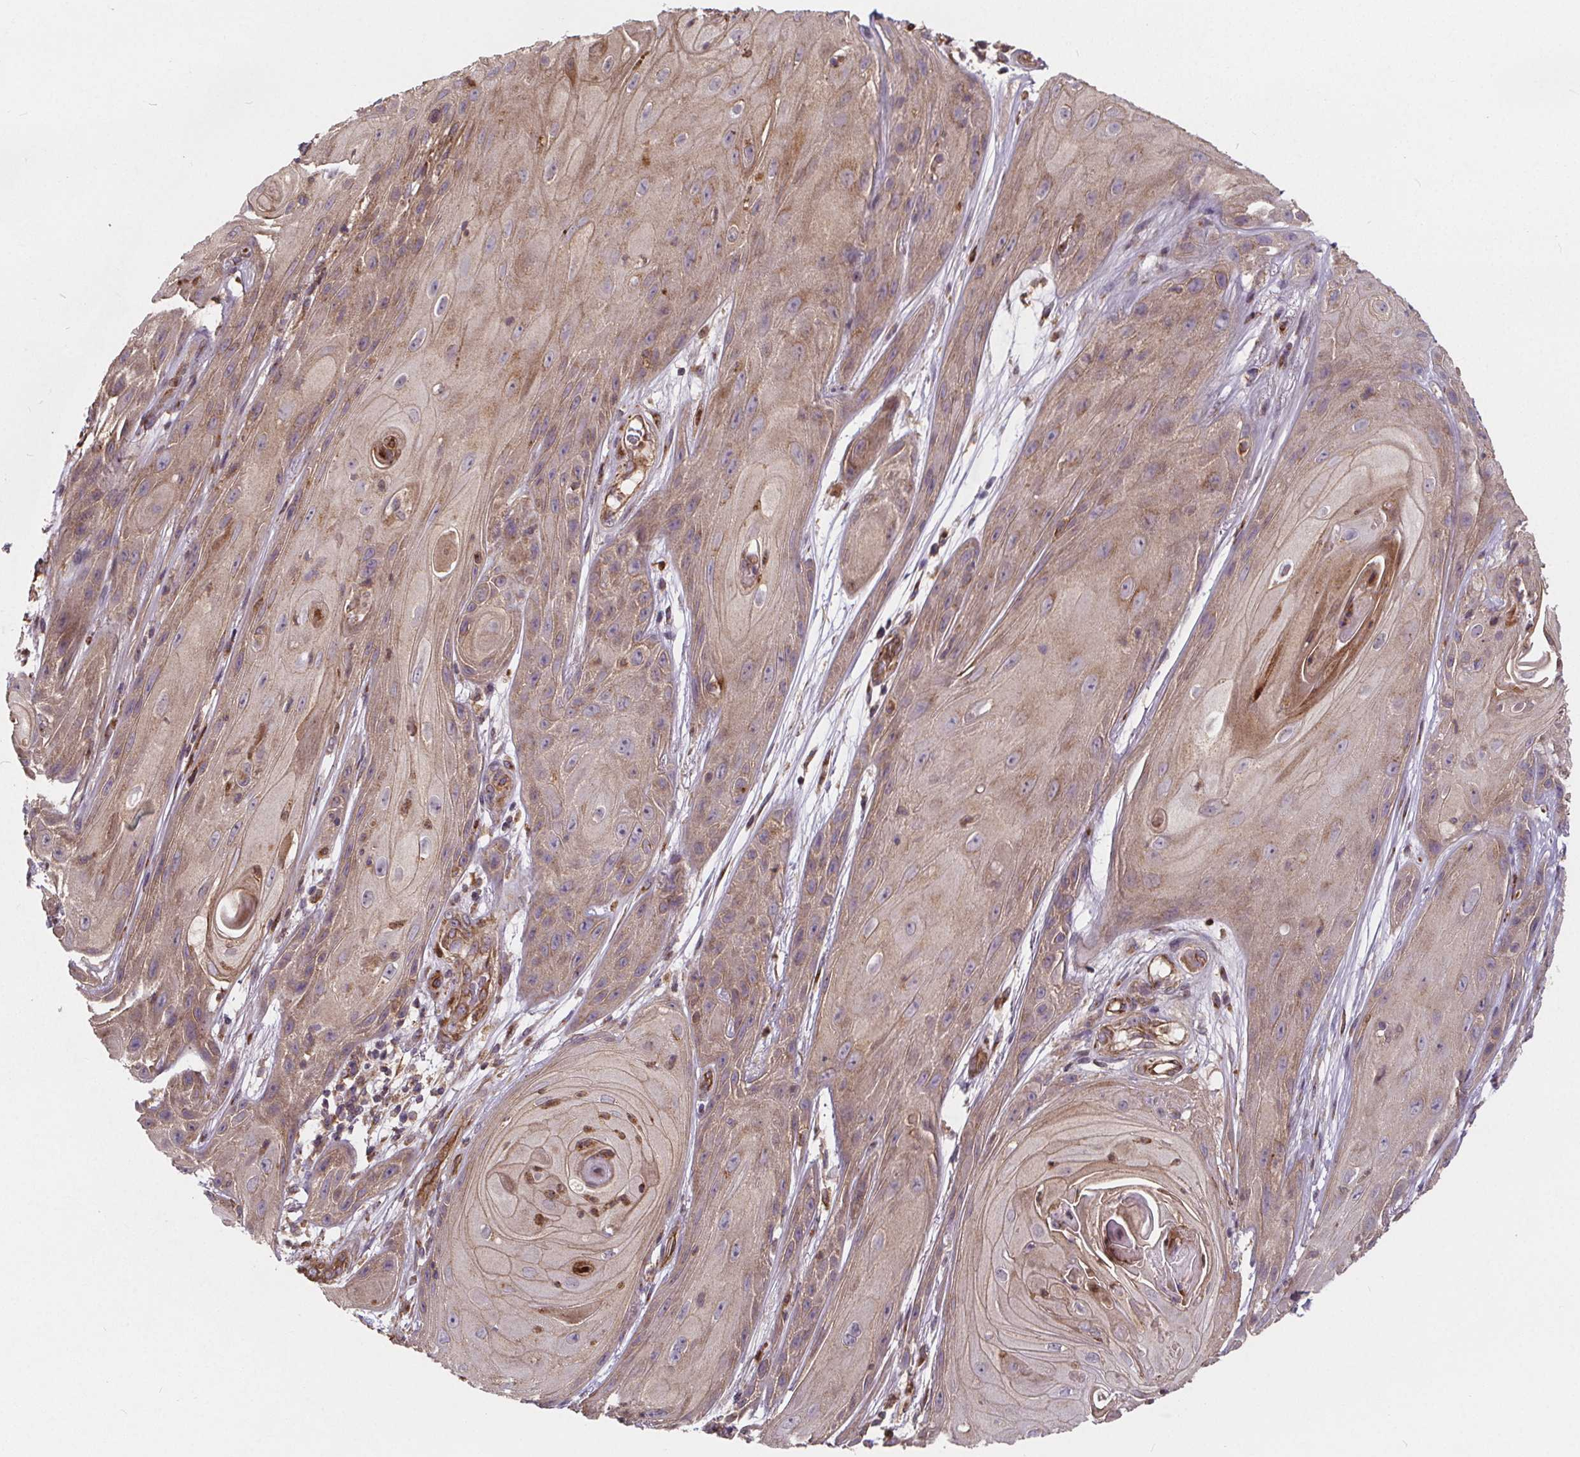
{"staining": {"intensity": "weak", "quantity": ">75%", "location": "cytoplasmic/membranous"}, "tissue": "skin cancer", "cell_type": "Tumor cells", "image_type": "cancer", "snomed": [{"axis": "morphology", "description": "Squamous cell carcinoma, NOS"}, {"axis": "topography", "description": "Skin"}], "caption": "Squamous cell carcinoma (skin) stained for a protein (brown) shows weak cytoplasmic/membranous positive staining in approximately >75% of tumor cells.", "gene": "CLINT1", "patient": {"sex": "male", "age": 62}}